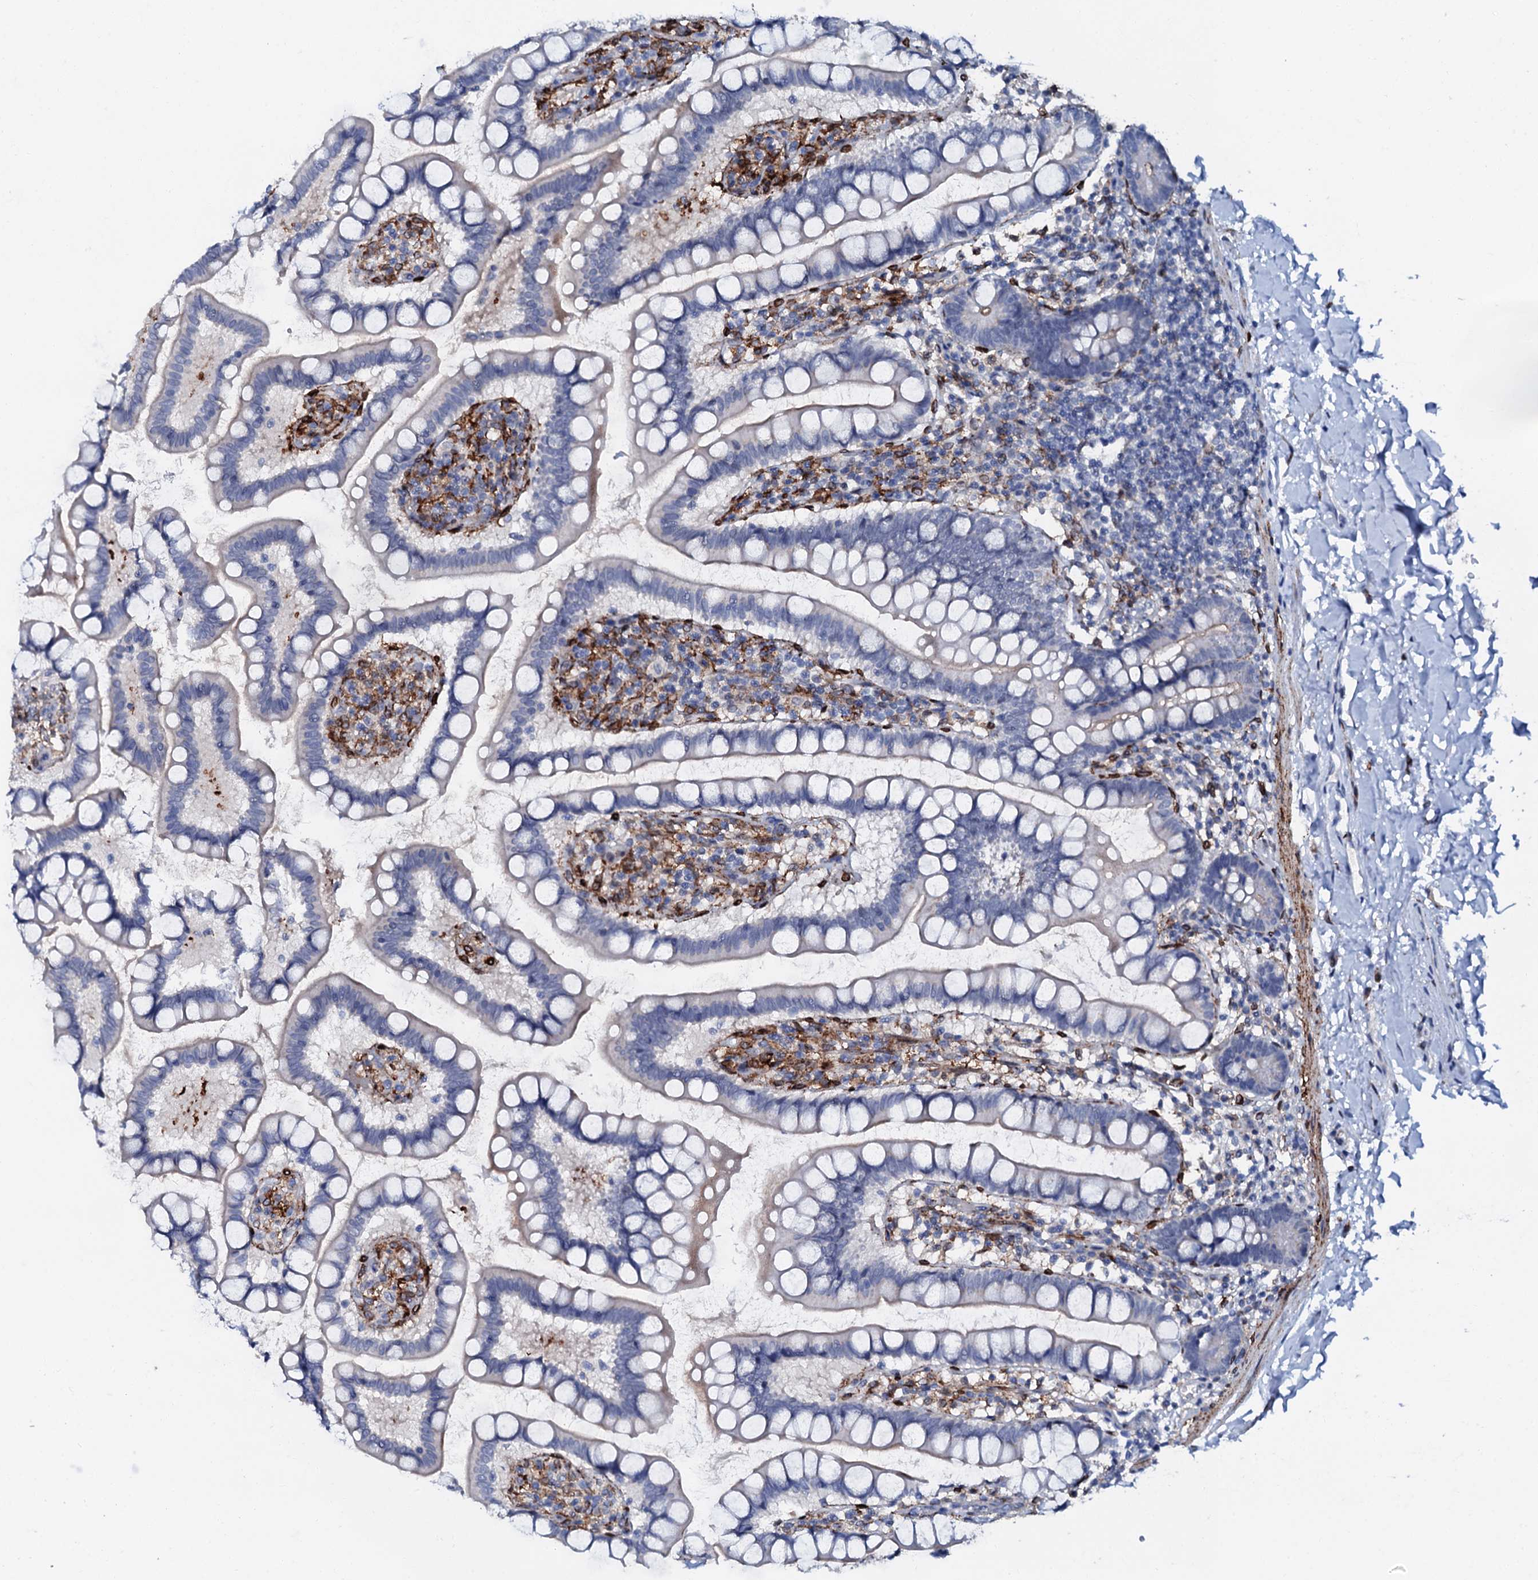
{"staining": {"intensity": "weak", "quantity": "25%-75%", "location": "cytoplasmic/membranous"}, "tissue": "small intestine", "cell_type": "Glandular cells", "image_type": "normal", "snomed": [{"axis": "morphology", "description": "Normal tissue, NOS"}, {"axis": "topography", "description": "Small intestine"}], "caption": "An IHC image of benign tissue is shown. Protein staining in brown highlights weak cytoplasmic/membranous positivity in small intestine within glandular cells. Nuclei are stained in blue.", "gene": "MED13L", "patient": {"sex": "female", "age": 84}}